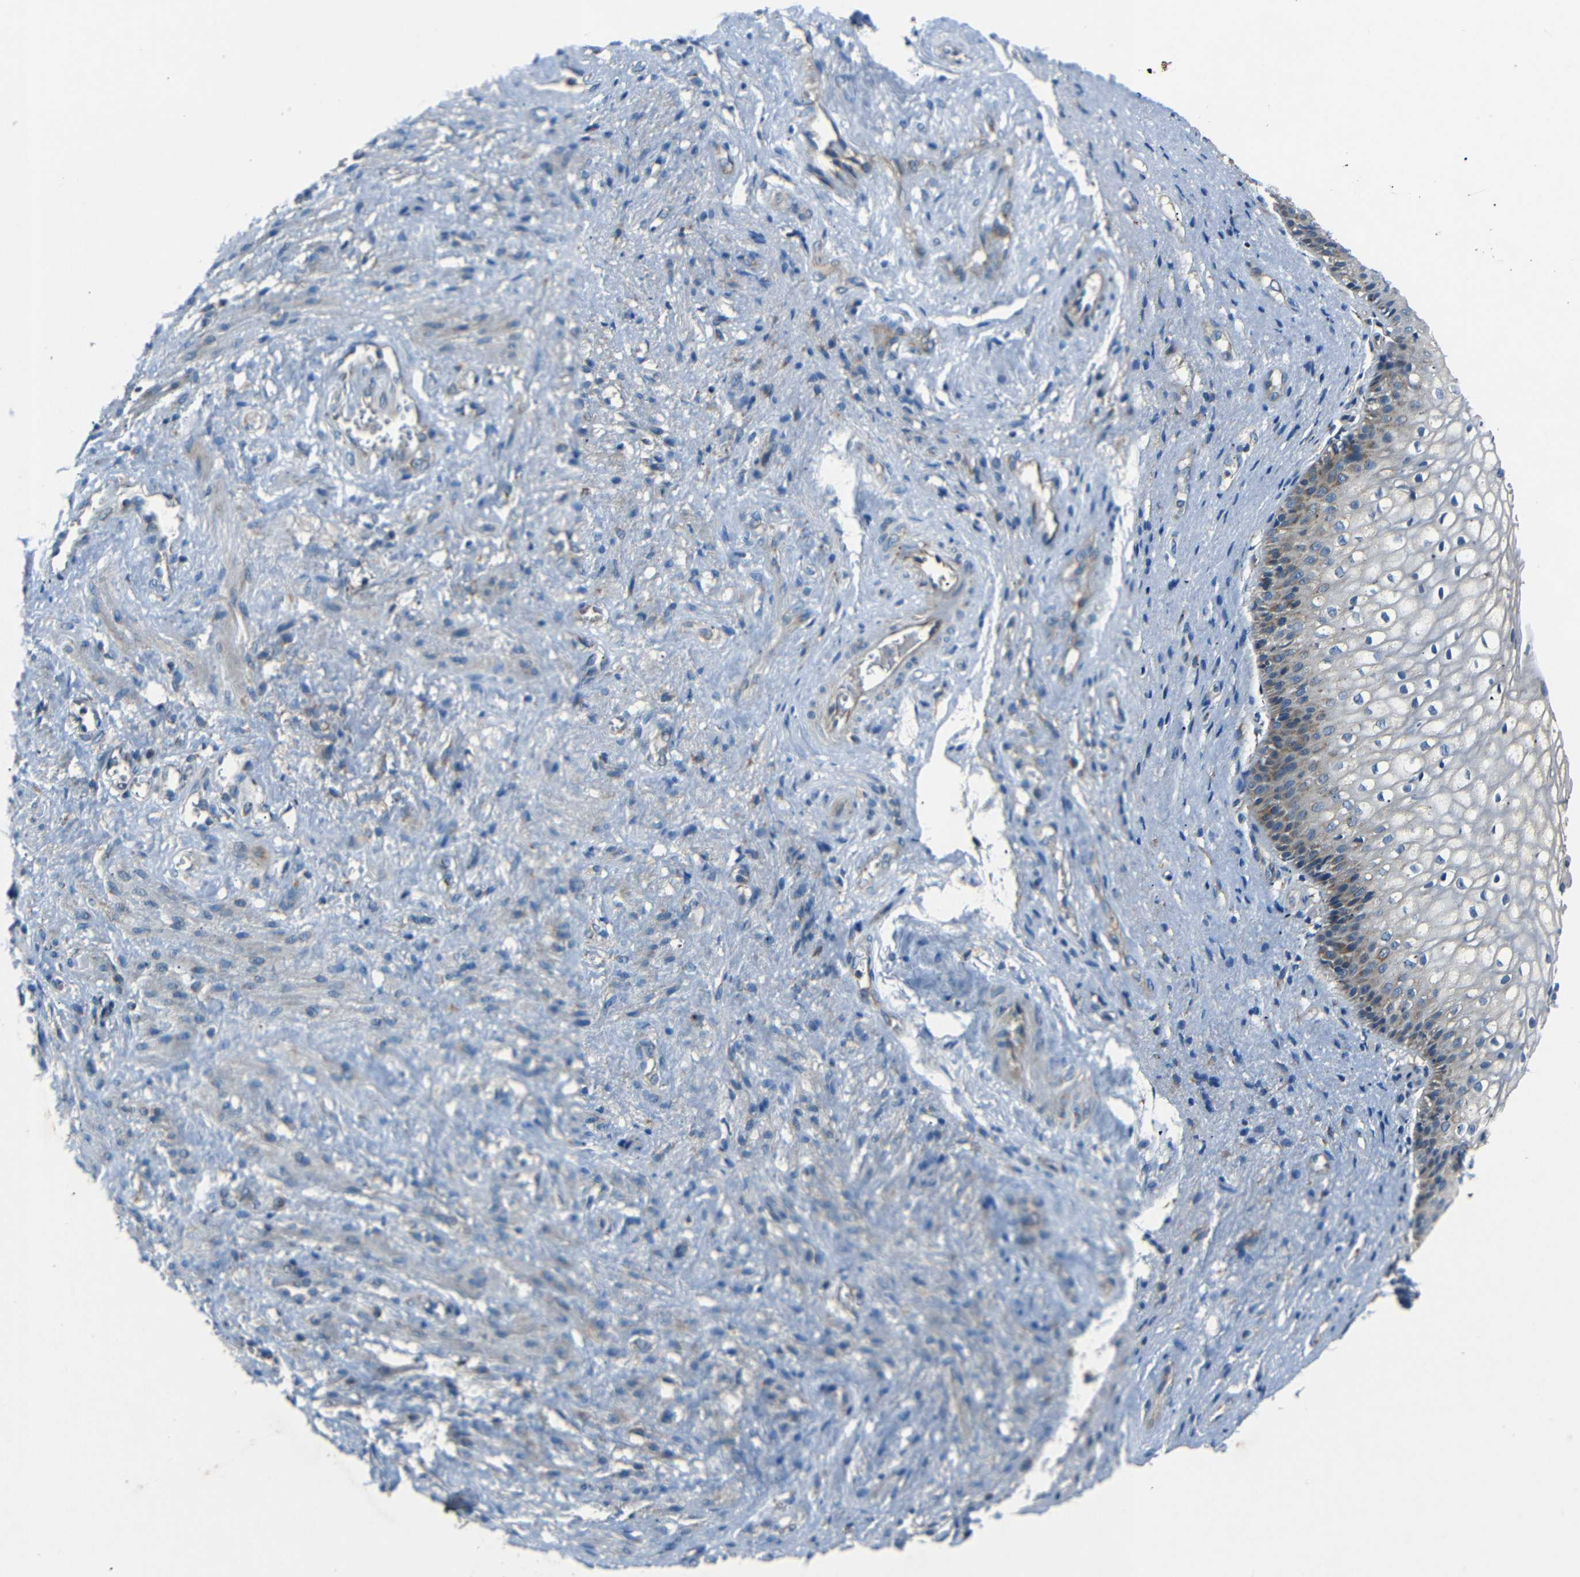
{"staining": {"intensity": "weak", "quantity": "<25%", "location": "cytoplasmic/membranous"}, "tissue": "vagina", "cell_type": "Squamous epithelial cells", "image_type": "normal", "snomed": [{"axis": "morphology", "description": "Normal tissue, NOS"}, {"axis": "topography", "description": "Vagina"}], "caption": "The IHC micrograph has no significant expression in squamous epithelial cells of vagina. Nuclei are stained in blue.", "gene": "NETO2", "patient": {"sex": "female", "age": 34}}